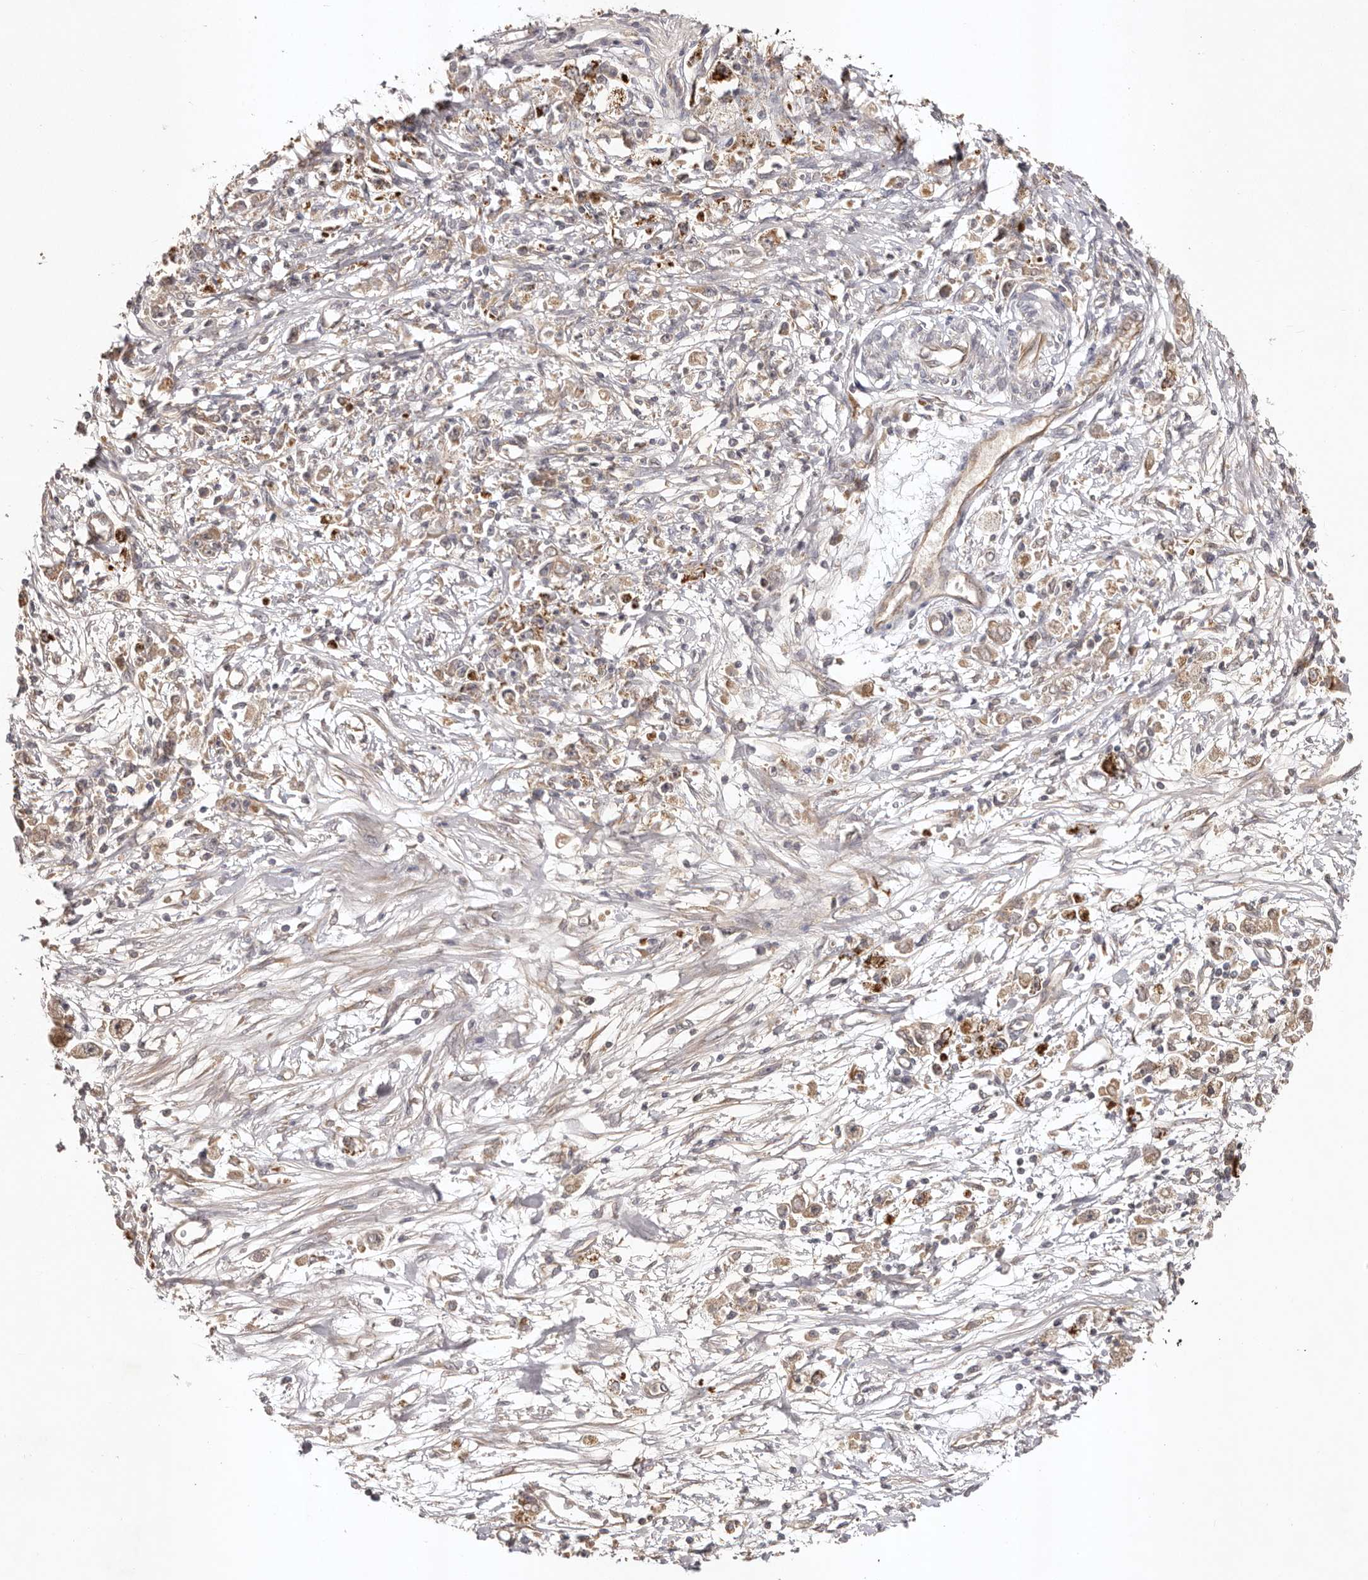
{"staining": {"intensity": "weak", "quantity": ">75%", "location": "cytoplasmic/membranous"}, "tissue": "stomach cancer", "cell_type": "Tumor cells", "image_type": "cancer", "snomed": [{"axis": "morphology", "description": "Adenocarcinoma, NOS"}, {"axis": "topography", "description": "Stomach"}], "caption": "Human stomach adenocarcinoma stained for a protein (brown) shows weak cytoplasmic/membranous positive staining in approximately >75% of tumor cells.", "gene": "UBR2", "patient": {"sex": "female", "age": 59}}